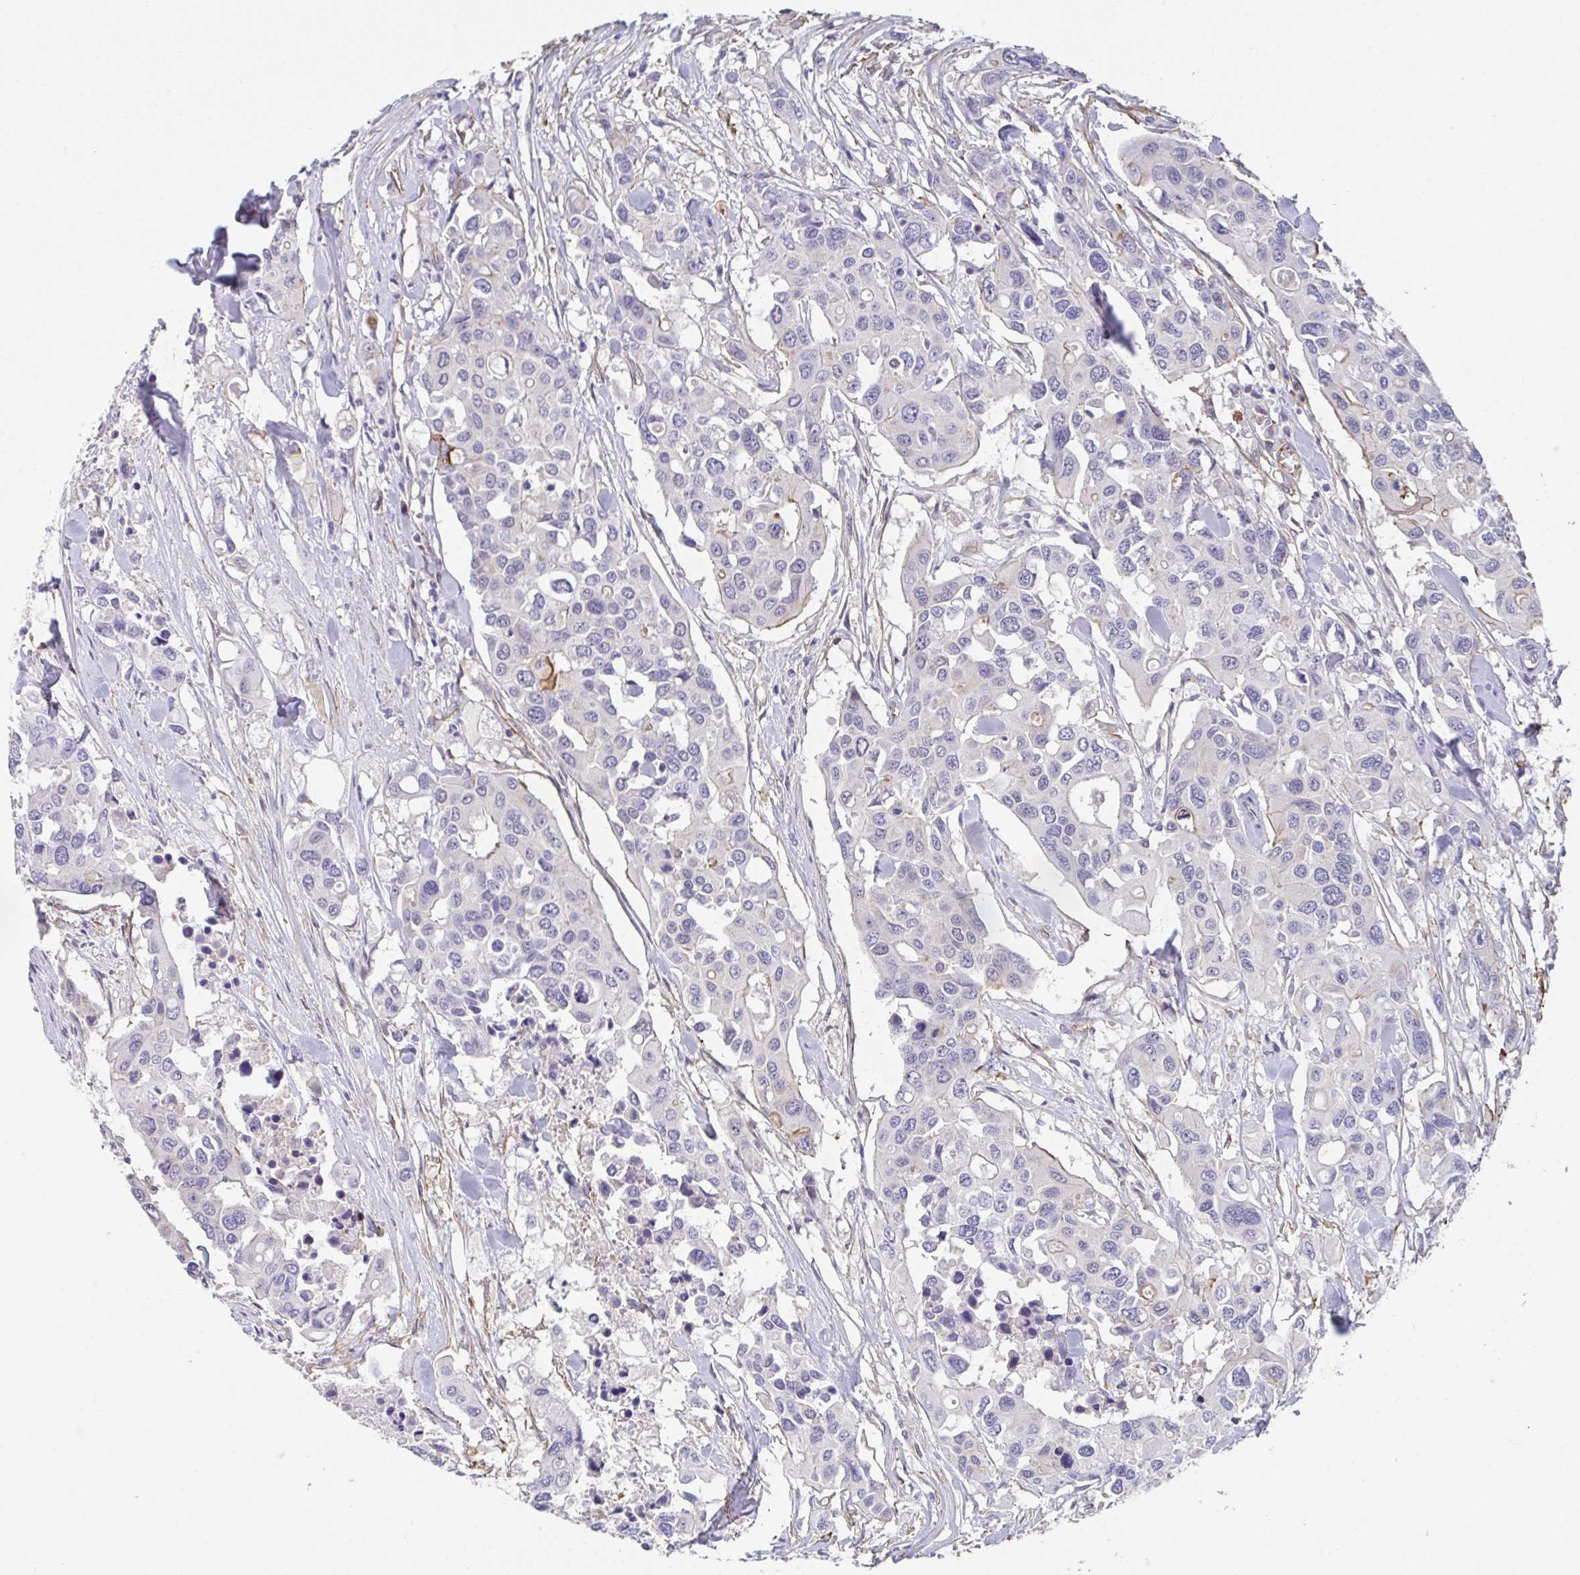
{"staining": {"intensity": "negative", "quantity": "none", "location": "none"}, "tissue": "colorectal cancer", "cell_type": "Tumor cells", "image_type": "cancer", "snomed": [{"axis": "morphology", "description": "Adenocarcinoma, NOS"}, {"axis": "topography", "description": "Colon"}], "caption": "There is no significant positivity in tumor cells of colorectal adenocarcinoma.", "gene": "DBN1", "patient": {"sex": "male", "age": 77}}